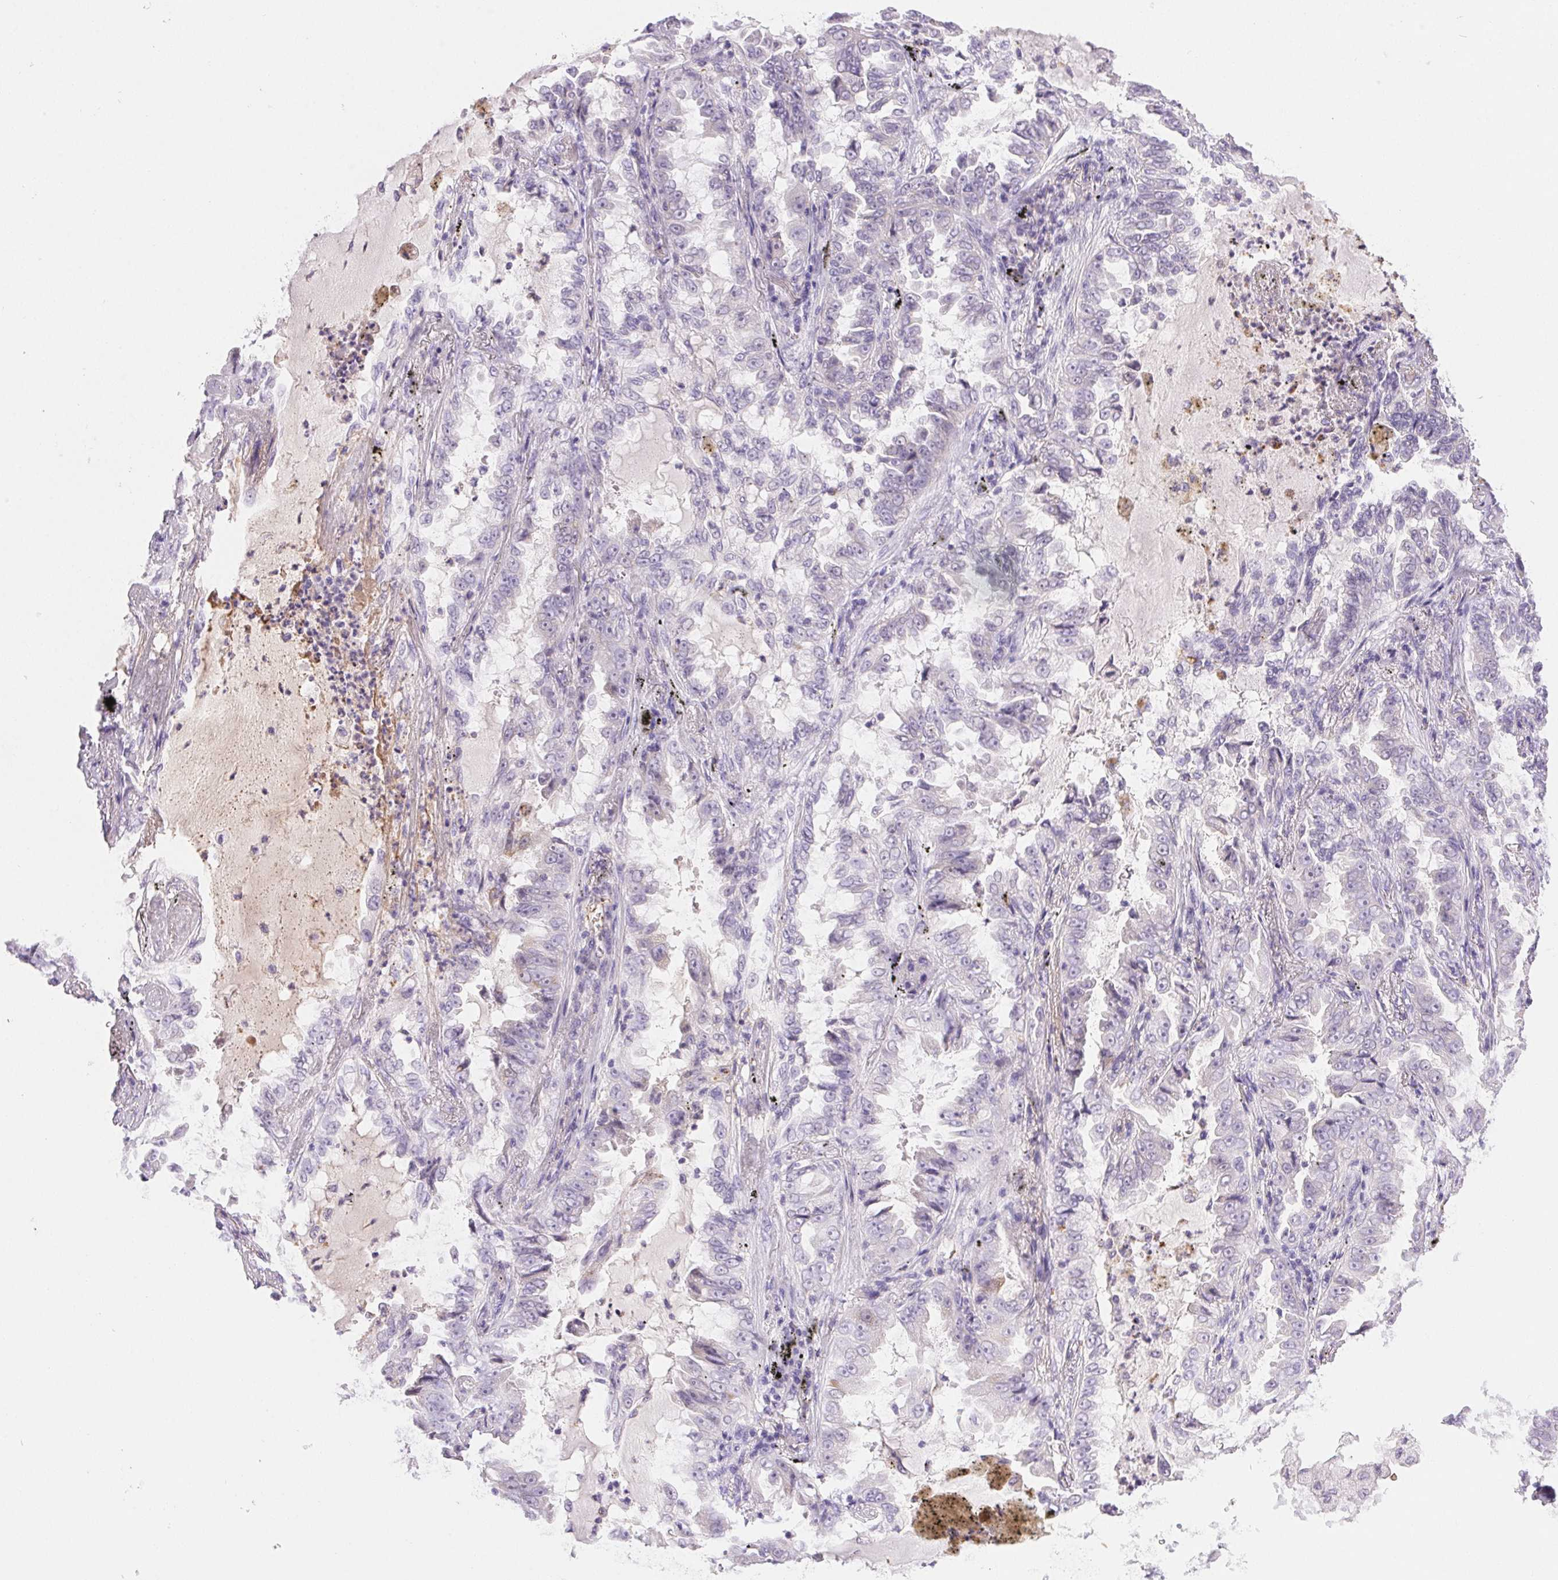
{"staining": {"intensity": "moderate", "quantity": "<25%", "location": "cytoplasmic/membranous"}, "tissue": "lung cancer", "cell_type": "Tumor cells", "image_type": "cancer", "snomed": [{"axis": "morphology", "description": "Adenocarcinoma, NOS"}, {"axis": "topography", "description": "Lung"}], "caption": "DAB (3,3'-diaminobenzidine) immunohistochemical staining of human lung cancer shows moderate cytoplasmic/membranous protein positivity in approximately <25% of tumor cells. (IHC, brightfield microscopy, high magnification).", "gene": "FGA", "patient": {"sex": "female", "age": 52}}